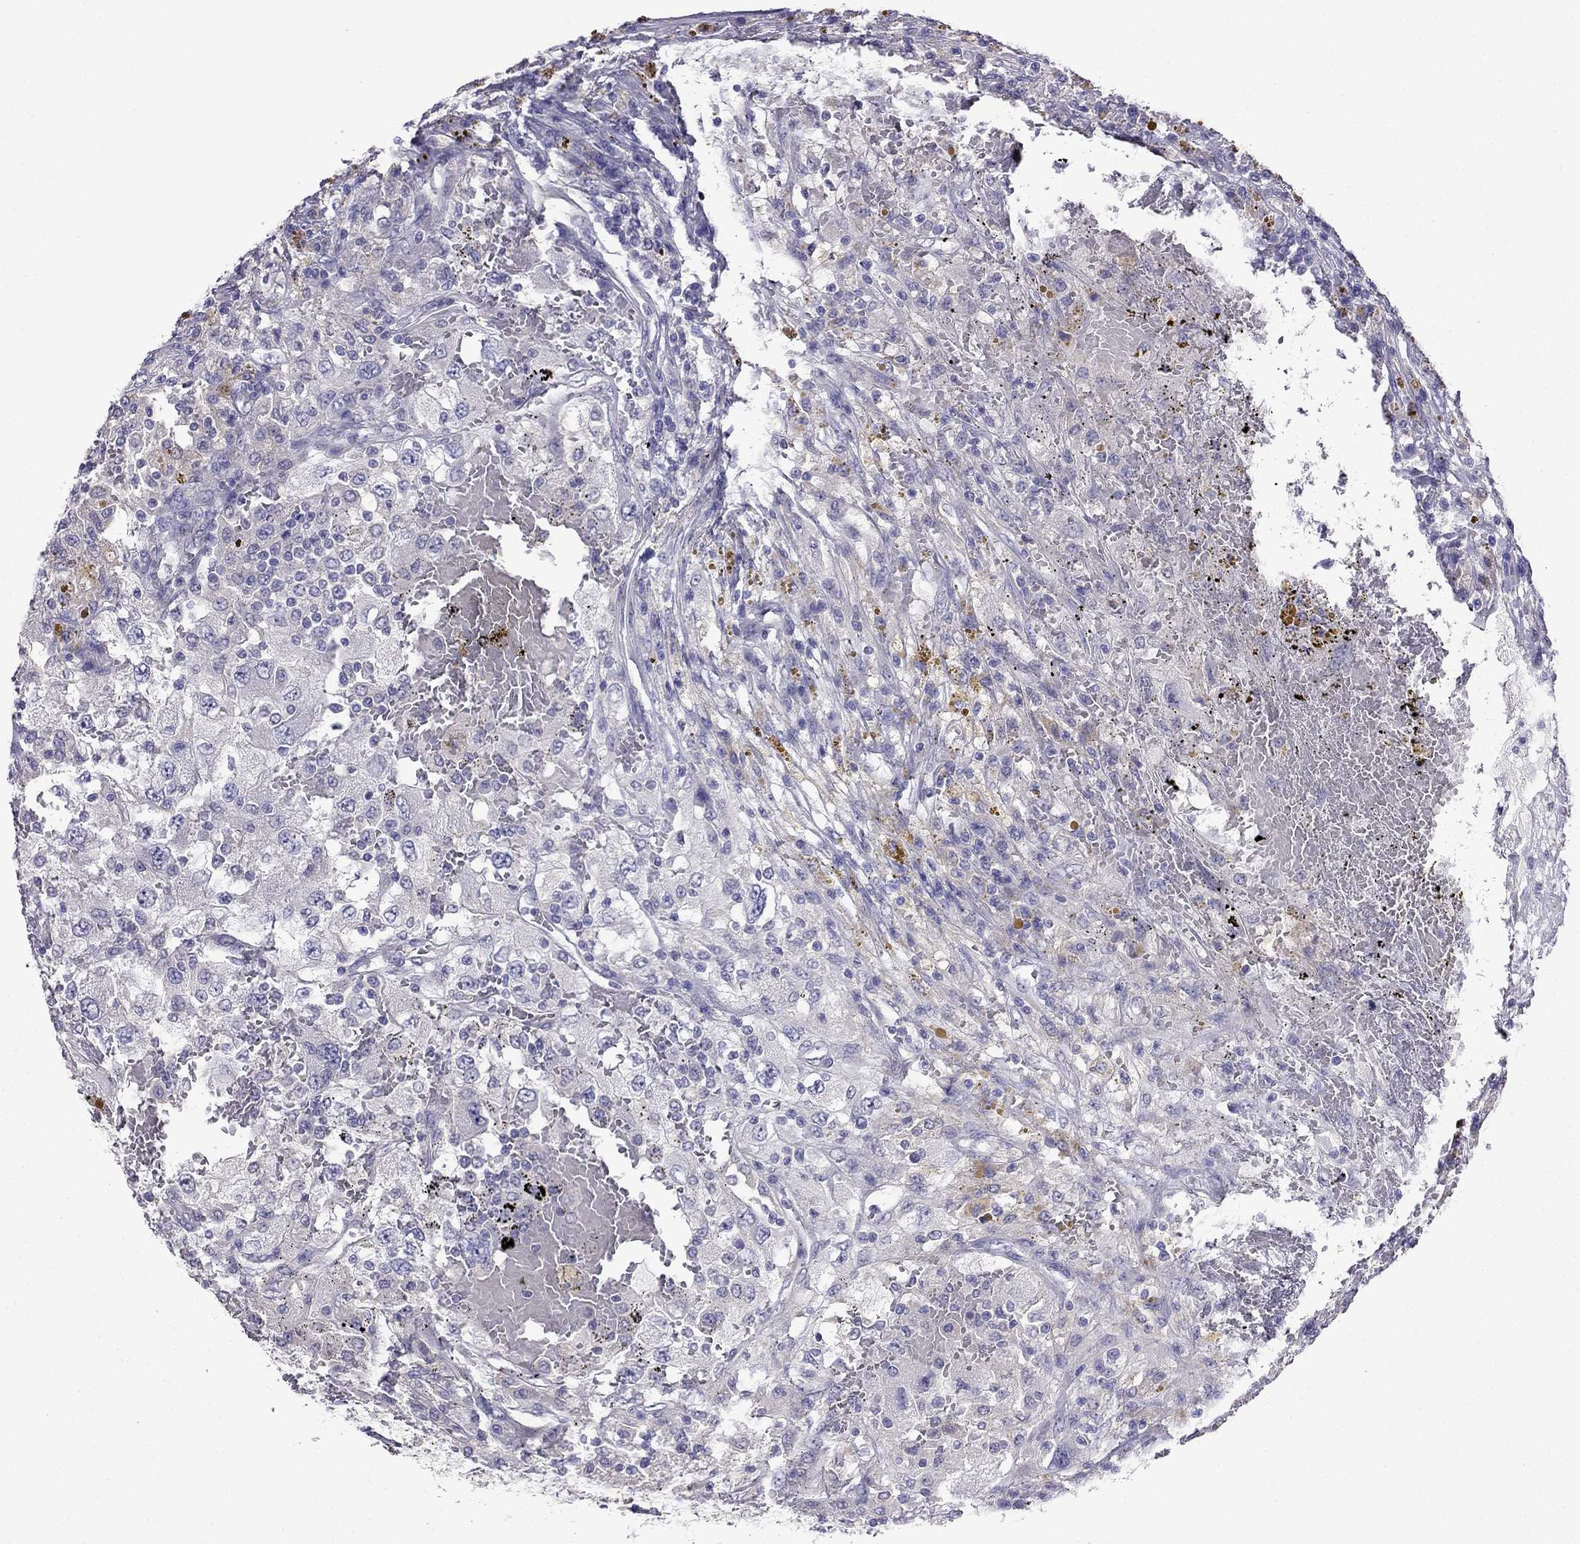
{"staining": {"intensity": "negative", "quantity": "none", "location": "none"}, "tissue": "renal cancer", "cell_type": "Tumor cells", "image_type": "cancer", "snomed": [{"axis": "morphology", "description": "Adenocarcinoma, NOS"}, {"axis": "topography", "description": "Kidney"}], "caption": "DAB (3,3'-diaminobenzidine) immunohistochemical staining of human renal adenocarcinoma reveals no significant positivity in tumor cells.", "gene": "SCNN1D", "patient": {"sex": "female", "age": 67}}